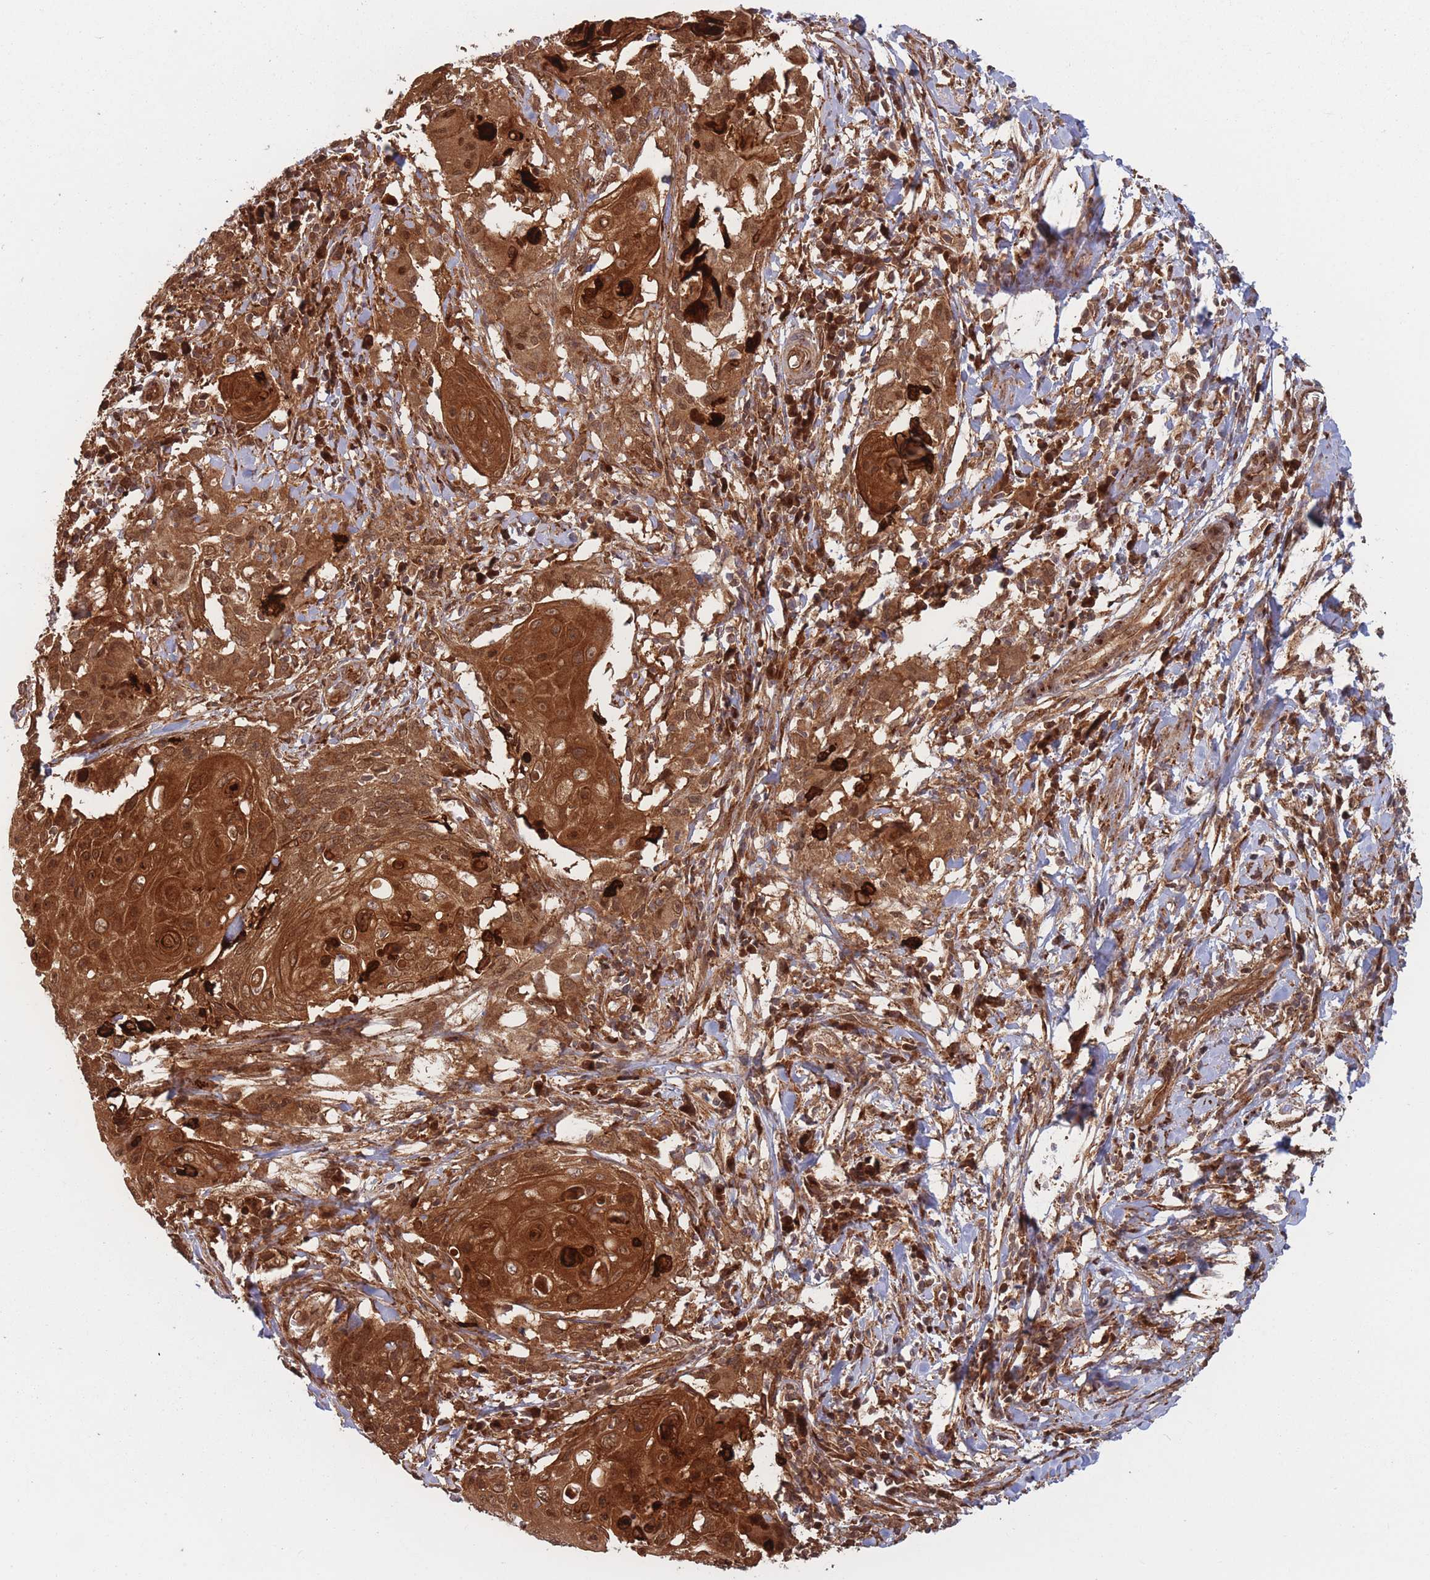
{"staining": {"intensity": "strong", "quantity": ">75%", "location": "cytoplasmic/membranous,nuclear"}, "tissue": "cervical cancer", "cell_type": "Tumor cells", "image_type": "cancer", "snomed": [{"axis": "morphology", "description": "Squamous cell carcinoma, NOS"}, {"axis": "topography", "description": "Cervix"}], "caption": "Immunohistochemical staining of cervical cancer reveals high levels of strong cytoplasmic/membranous and nuclear staining in about >75% of tumor cells.", "gene": "PODXL2", "patient": {"sex": "female", "age": 39}}